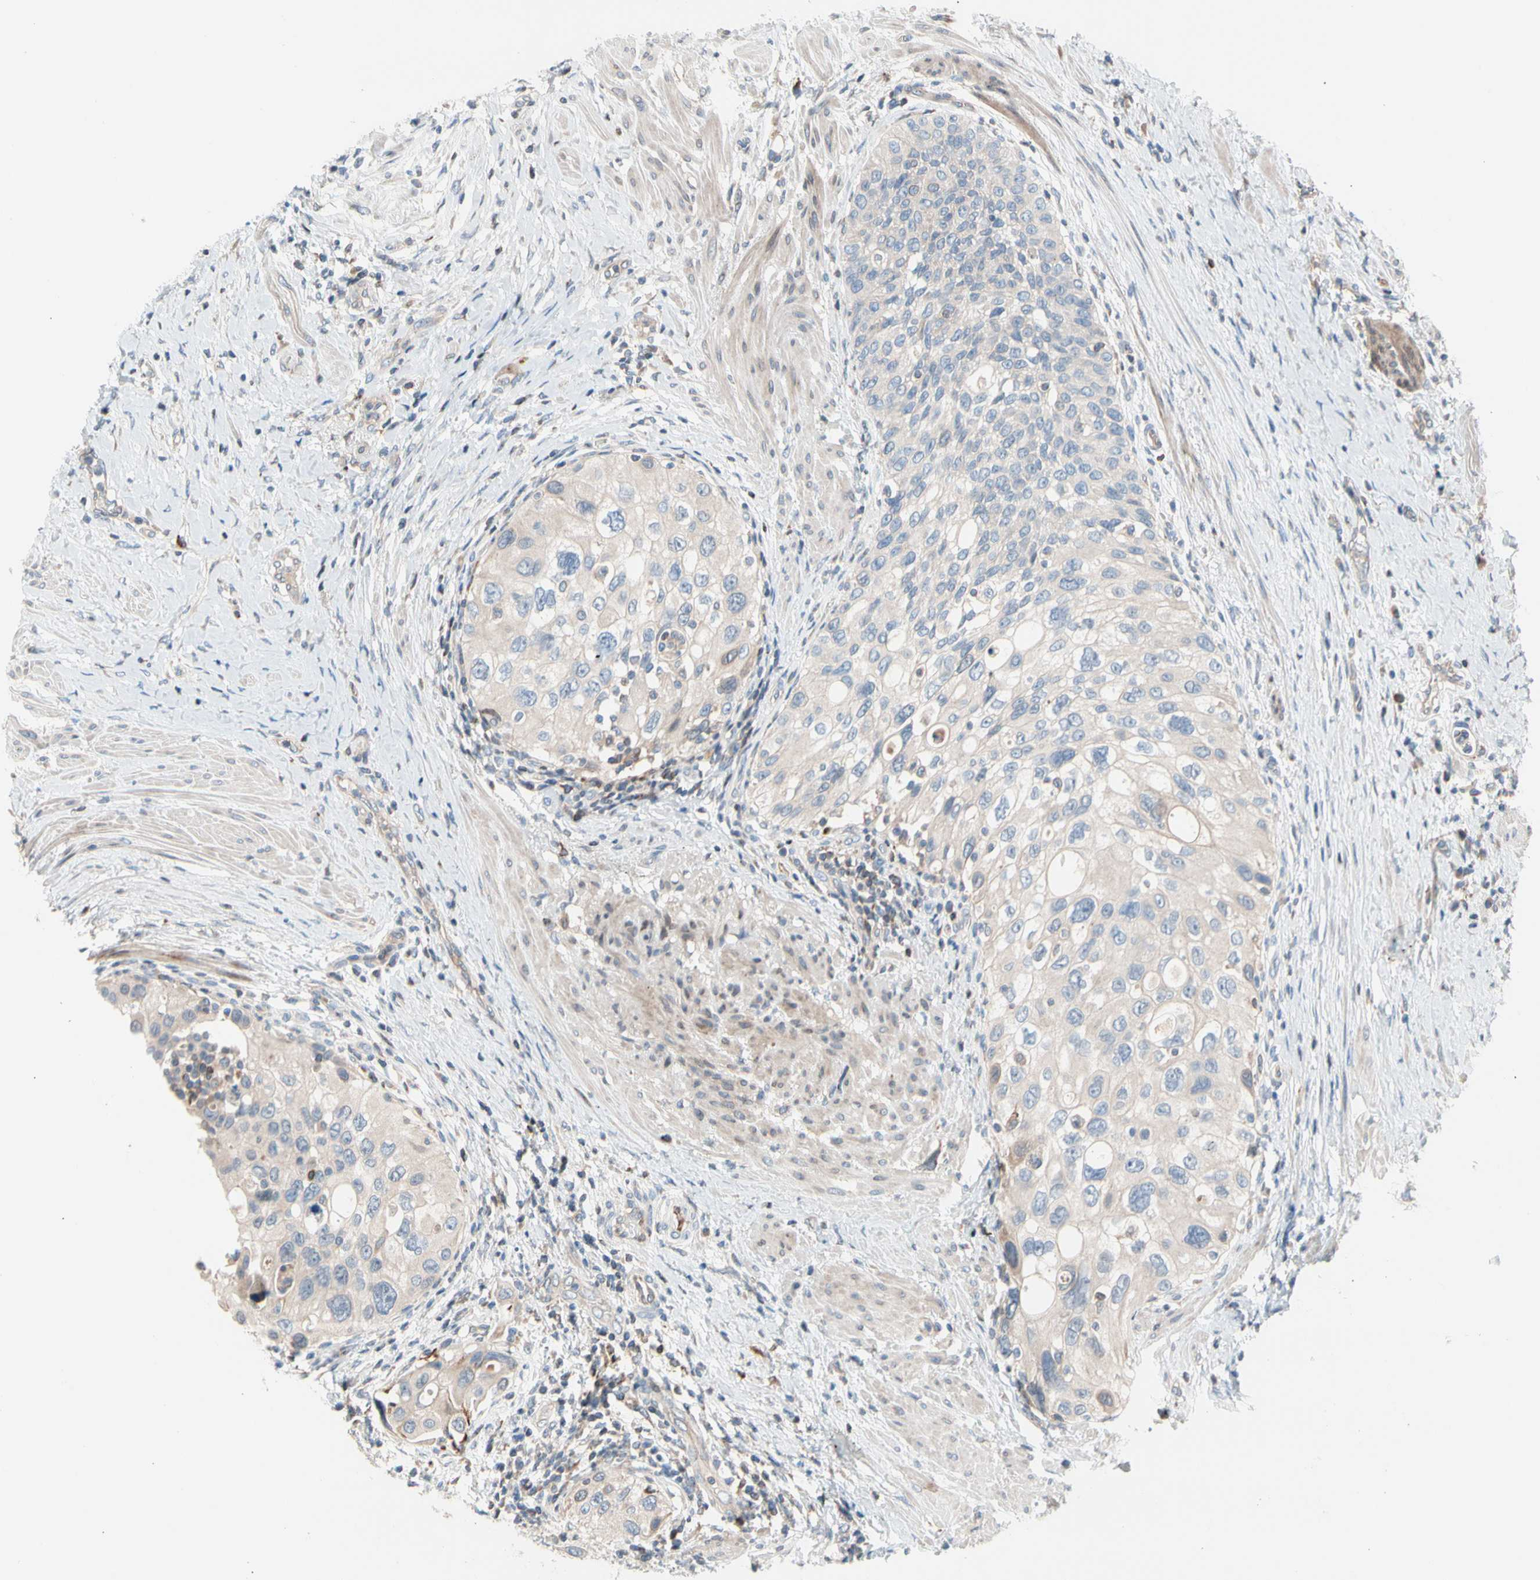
{"staining": {"intensity": "weak", "quantity": ">75%", "location": "cytoplasmic/membranous"}, "tissue": "urothelial cancer", "cell_type": "Tumor cells", "image_type": "cancer", "snomed": [{"axis": "morphology", "description": "Urothelial carcinoma, High grade"}, {"axis": "topography", "description": "Urinary bladder"}], "caption": "High-grade urothelial carcinoma tissue shows weak cytoplasmic/membranous staining in about >75% of tumor cells (DAB (3,3'-diaminobenzidine) IHC with brightfield microscopy, high magnification).", "gene": "MAP3K3", "patient": {"sex": "female", "age": 56}}